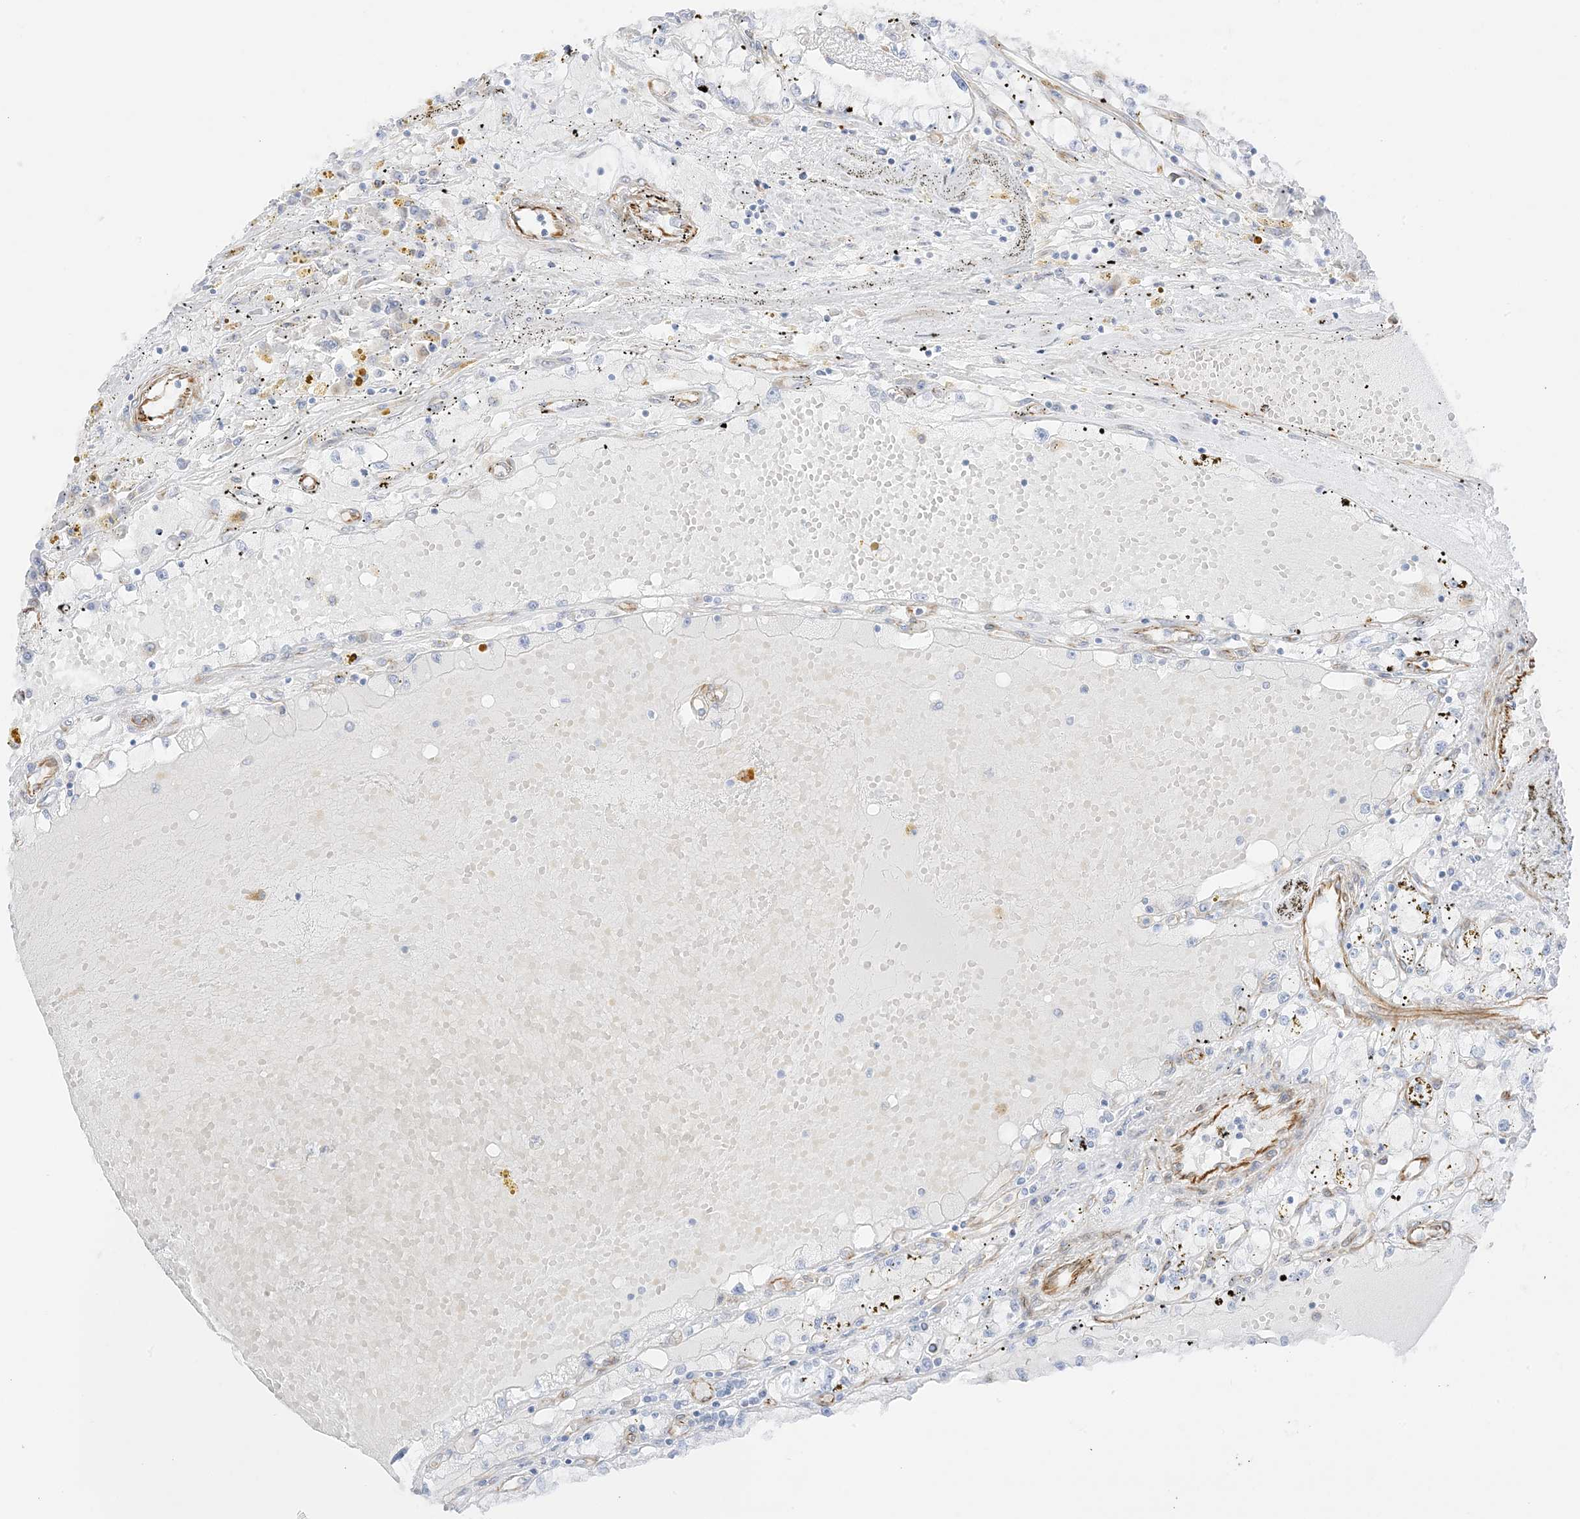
{"staining": {"intensity": "negative", "quantity": "none", "location": "none"}, "tissue": "renal cancer", "cell_type": "Tumor cells", "image_type": "cancer", "snomed": [{"axis": "morphology", "description": "Adenocarcinoma, NOS"}, {"axis": "topography", "description": "Kidney"}], "caption": "A photomicrograph of human renal cancer (adenocarcinoma) is negative for staining in tumor cells.", "gene": "PID1", "patient": {"sex": "male", "age": 56}}